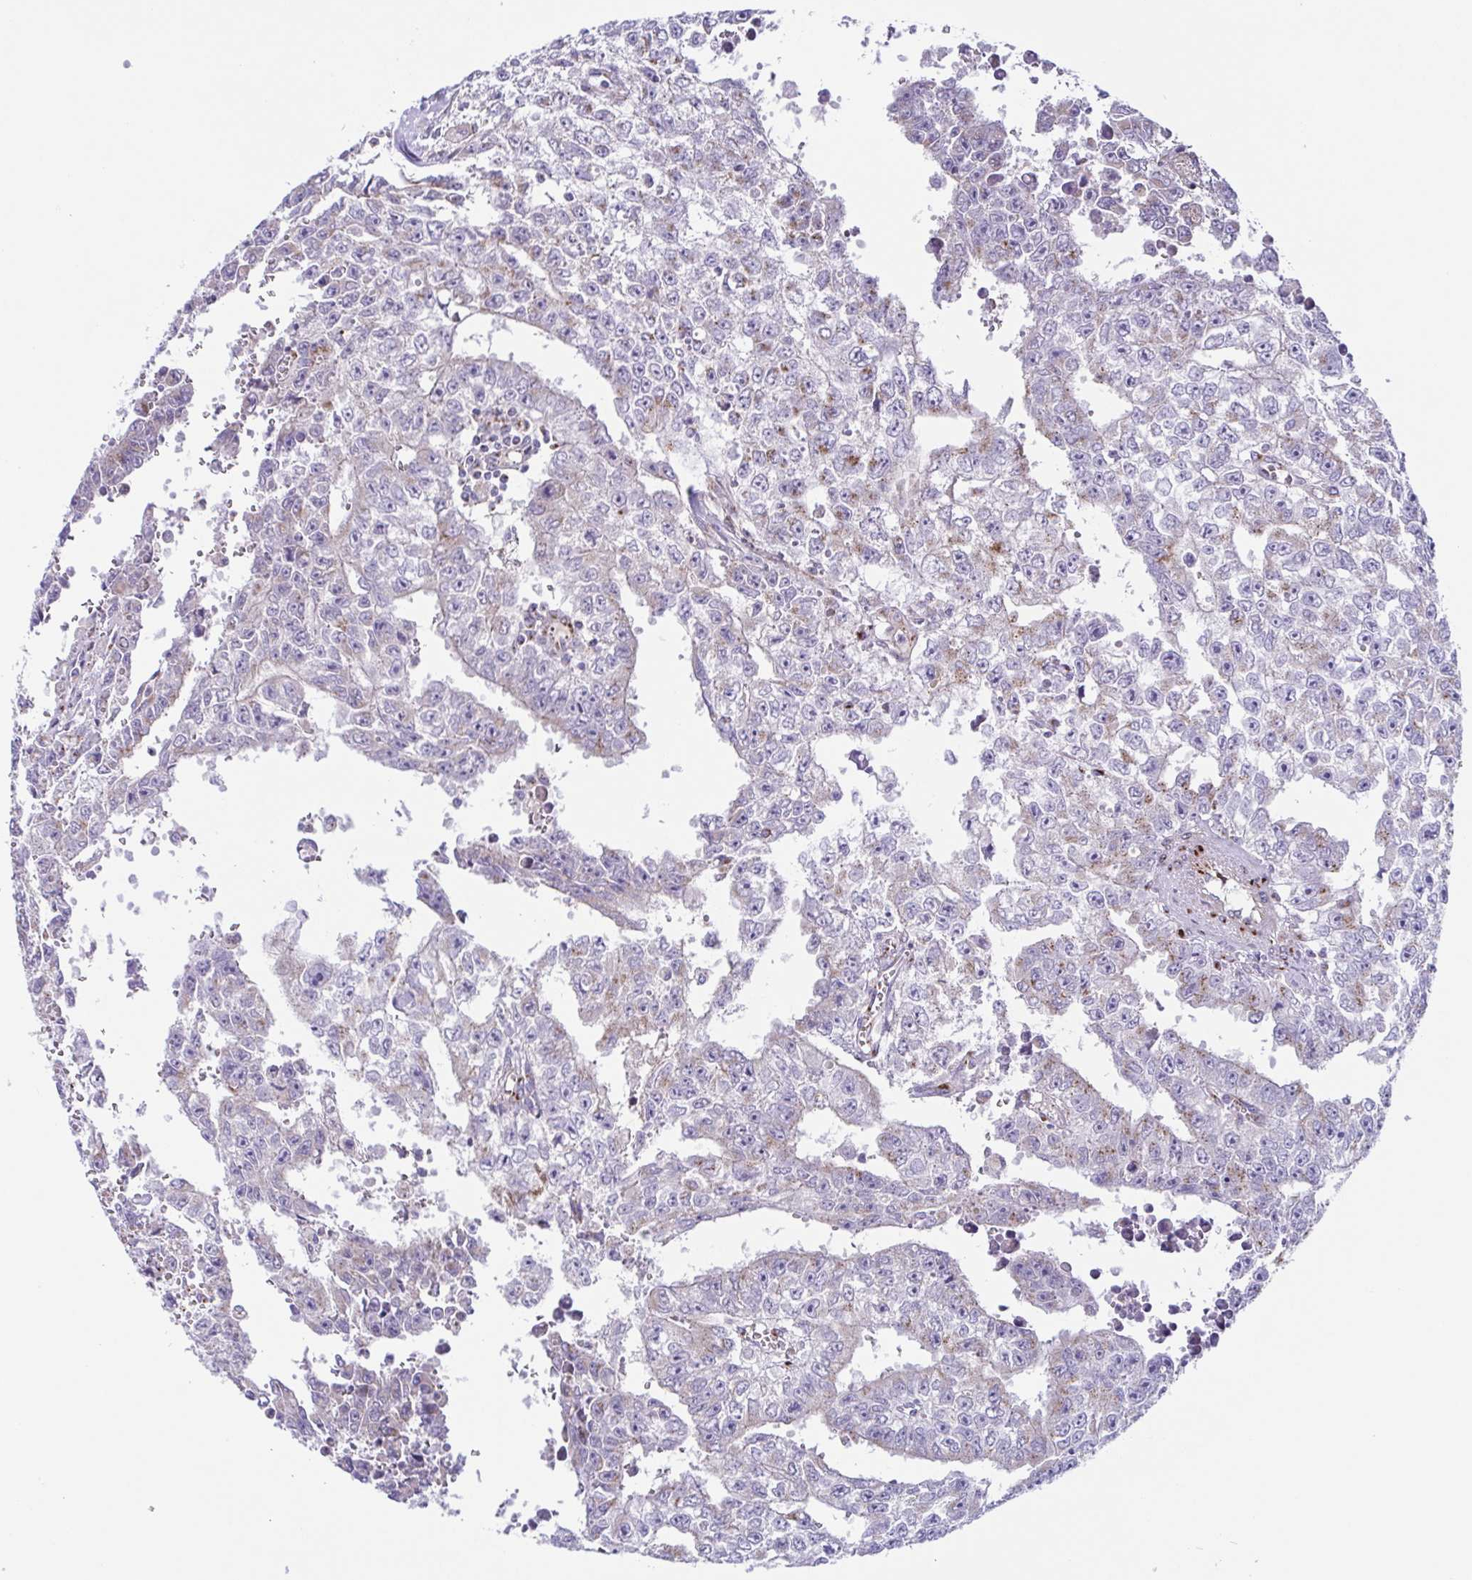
{"staining": {"intensity": "weak", "quantity": "<25%", "location": "cytoplasmic/membranous"}, "tissue": "testis cancer", "cell_type": "Tumor cells", "image_type": "cancer", "snomed": [{"axis": "morphology", "description": "Carcinoma, Embryonal, NOS"}, {"axis": "morphology", "description": "Teratoma, malignant, NOS"}, {"axis": "topography", "description": "Testis"}], "caption": "IHC of testis cancer (malignant teratoma) displays no expression in tumor cells. (Stains: DAB immunohistochemistry (IHC) with hematoxylin counter stain, Microscopy: brightfield microscopy at high magnification).", "gene": "COL17A1", "patient": {"sex": "male", "age": 24}}